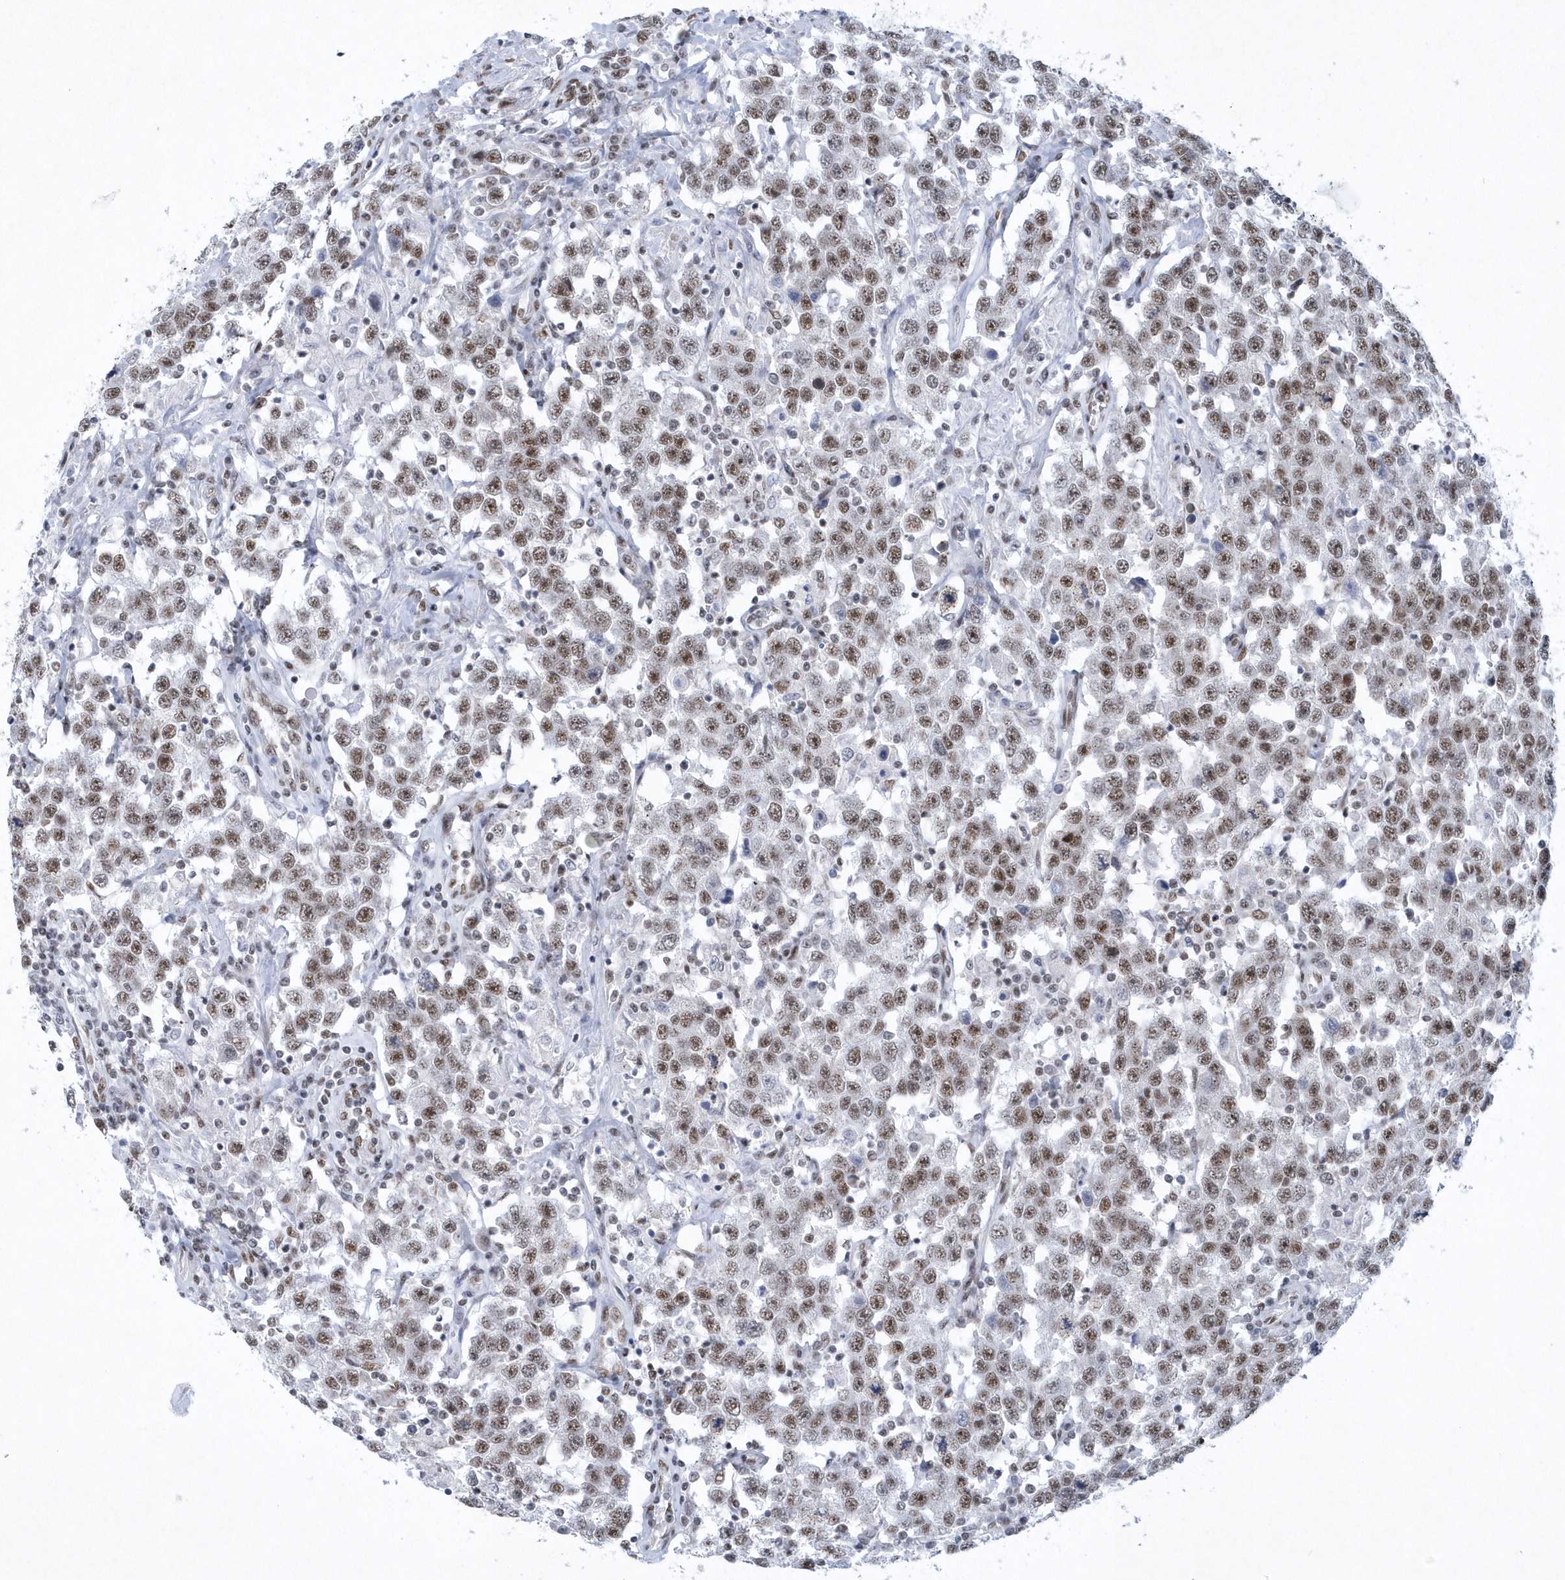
{"staining": {"intensity": "moderate", "quantity": ">75%", "location": "nuclear"}, "tissue": "testis cancer", "cell_type": "Tumor cells", "image_type": "cancer", "snomed": [{"axis": "morphology", "description": "Seminoma, NOS"}, {"axis": "topography", "description": "Testis"}], "caption": "Human testis cancer stained with a protein marker reveals moderate staining in tumor cells.", "gene": "DCLRE1A", "patient": {"sex": "male", "age": 41}}